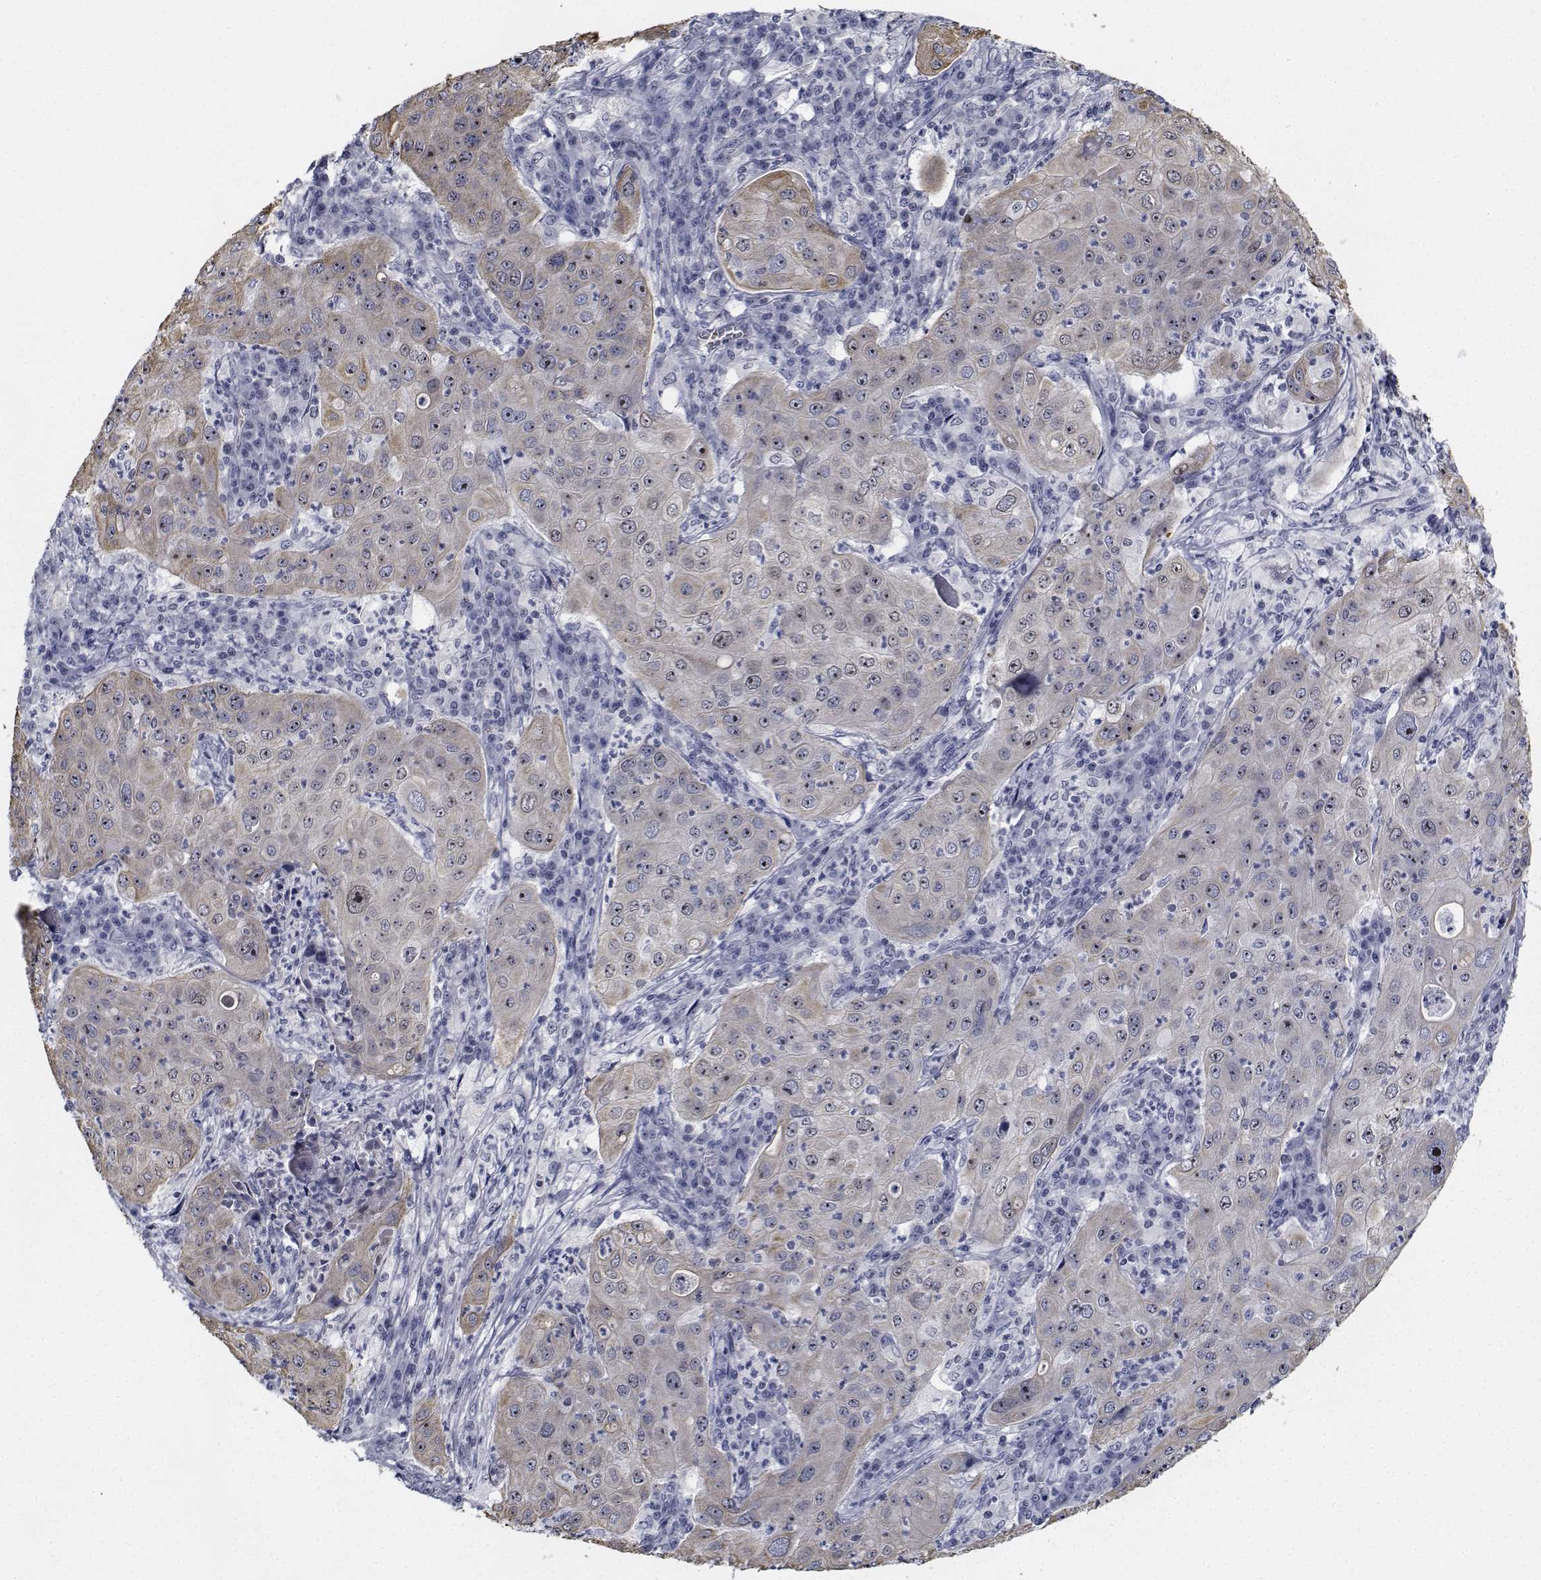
{"staining": {"intensity": "weak", "quantity": "25%-75%", "location": "nuclear"}, "tissue": "lung cancer", "cell_type": "Tumor cells", "image_type": "cancer", "snomed": [{"axis": "morphology", "description": "Squamous cell carcinoma, NOS"}, {"axis": "topography", "description": "Lung"}], "caption": "Human squamous cell carcinoma (lung) stained for a protein (brown) demonstrates weak nuclear positive expression in approximately 25%-75% of tumor cells.", "gene": "NVL", "patient": {"sex": "female", "age": 59}}